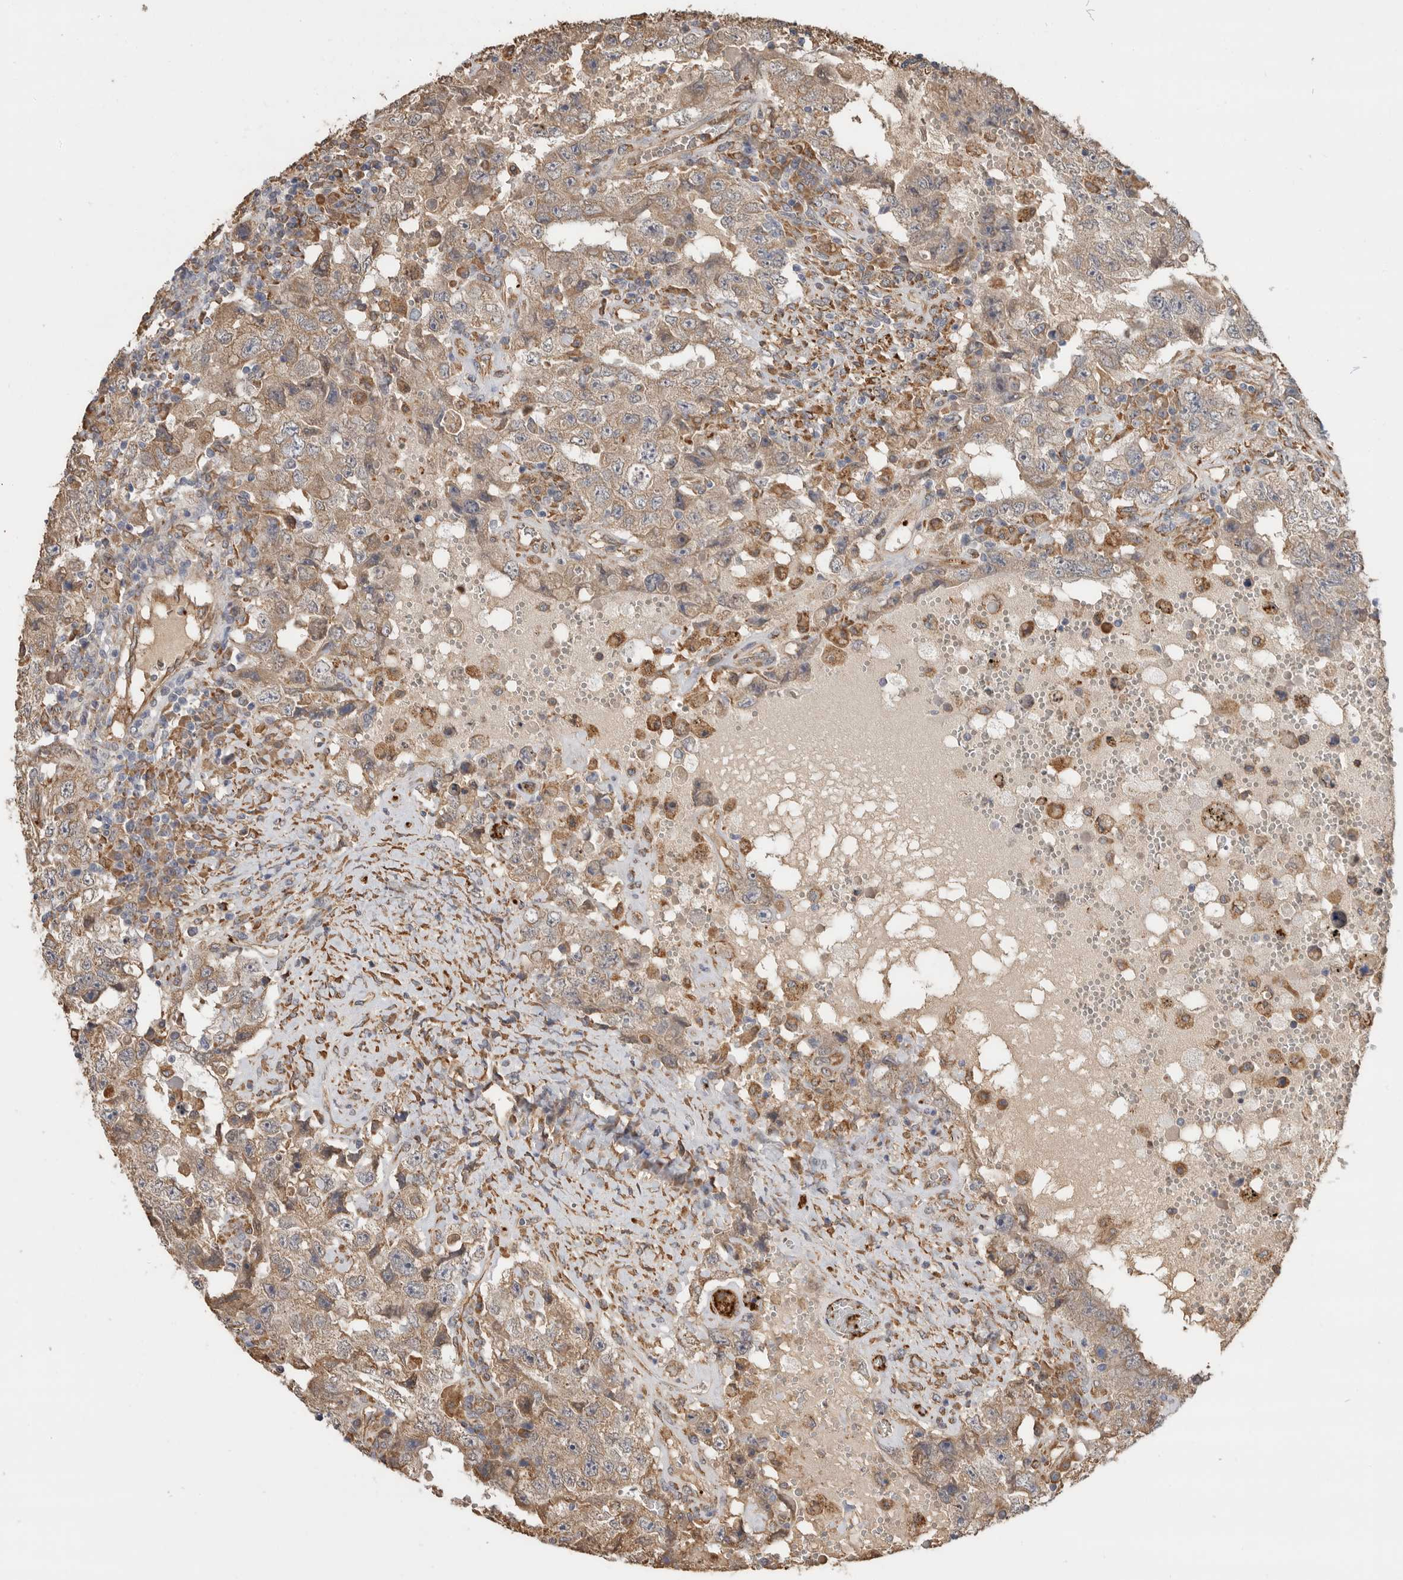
{"staining": {"intensity": "weak", "quantity": ">75%", "location": "cytoplasmic/membranous"}, "tissue": "testis cancer", "cell_type": "Tumor cells", "image_type": "cancer", "snomed": [{"axis": "morphology", "description": "Carcinoma, Embryonal, NOS"}, {"axis": "topography", "description": "Testis"}], "caption": "The photomicrograph displays a brown stain indicating the presence of a protein in the cytoplasmic/membranous of tumor cells in testis embryonal carcinoma.", "gene": "CDC42BPB", "patient": {"sex": "male", "age": 26}}